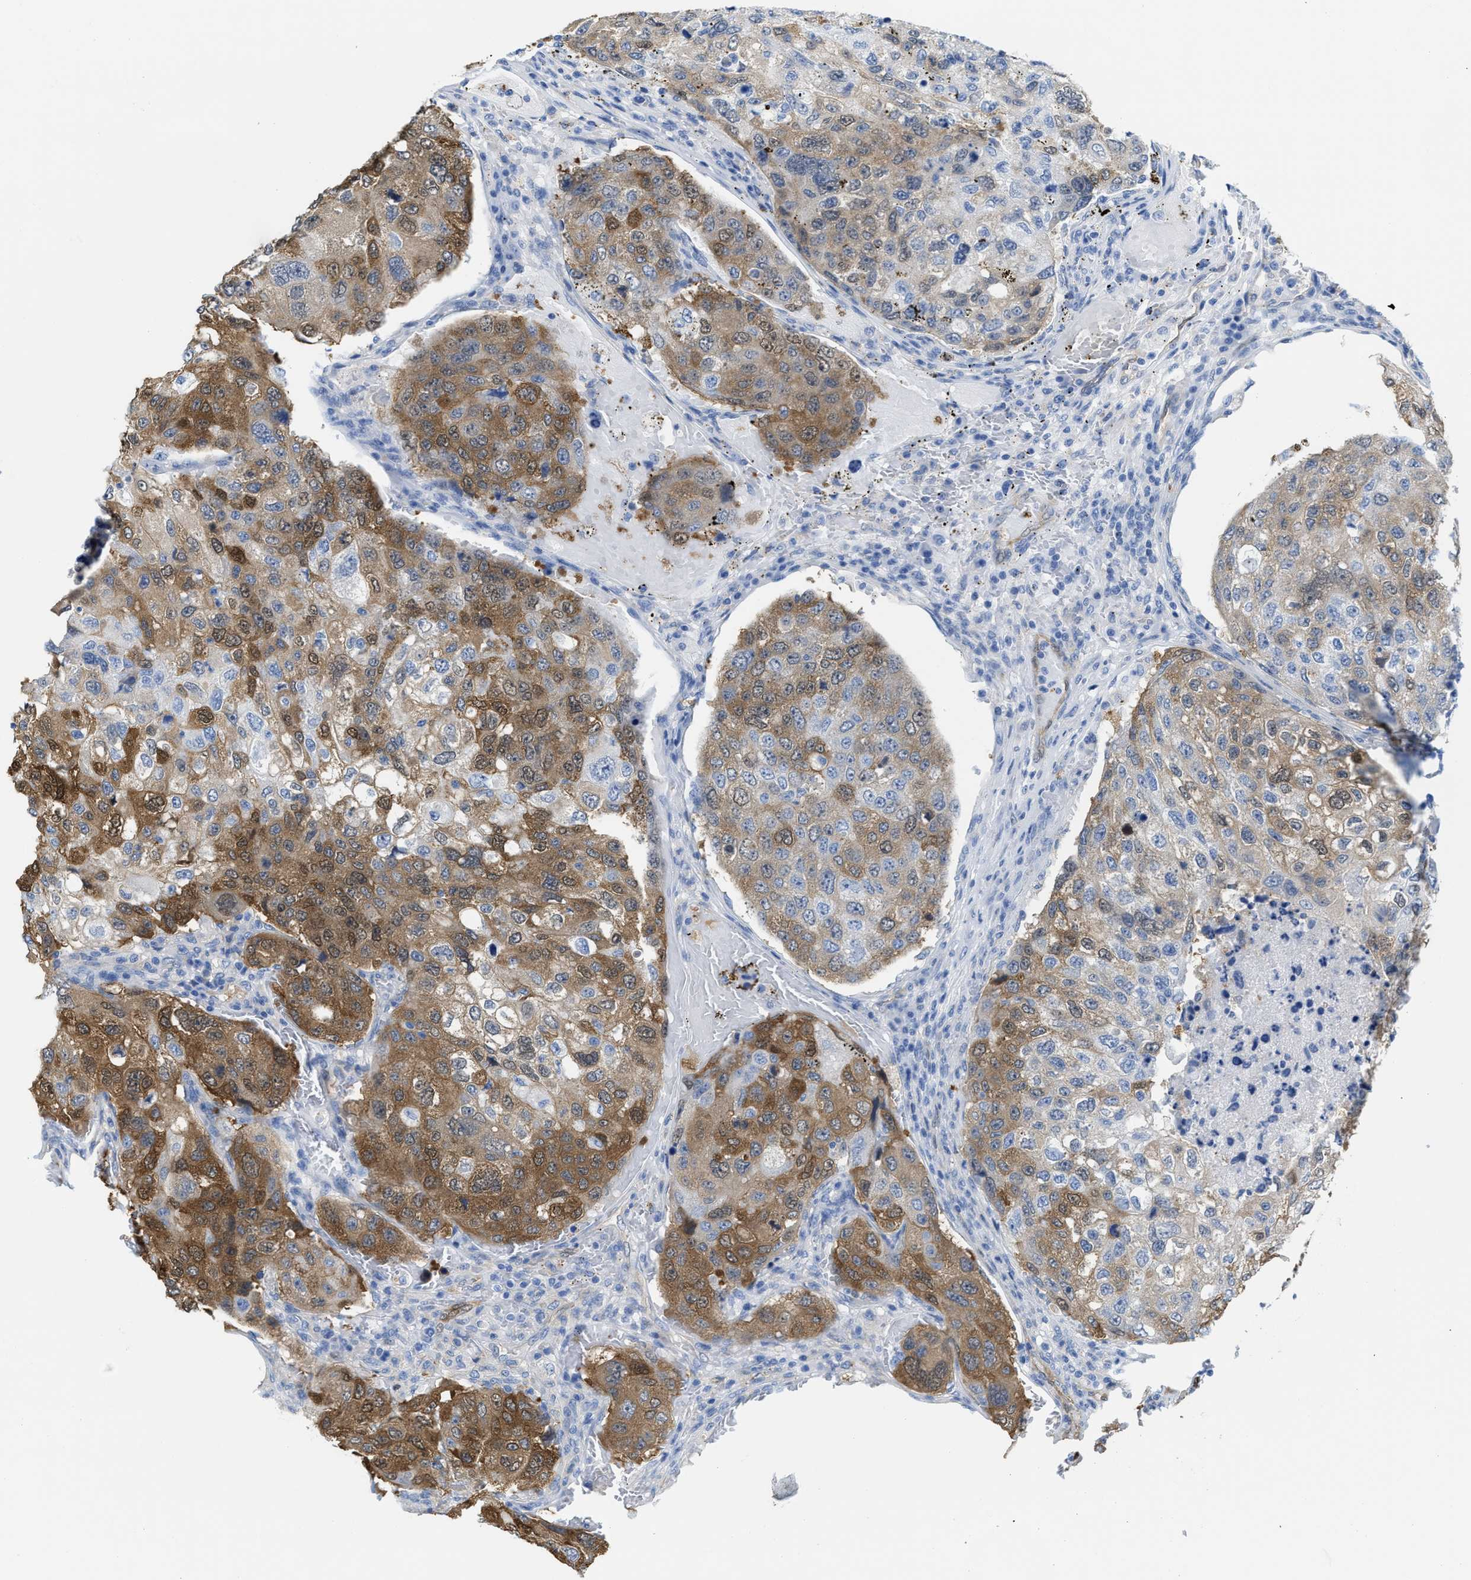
{"staining": {"intensity": "moderate", "quantity": ">75%", "location": "cytoplasmic/membranous,nuclear"}, "tissue": "urothelial cancer", "cell_type": "Tumor cells", "image_type": "cancer", "snomed": [{"axis": "morphology", "description": "Urothelial carcinoma, High grade"}, {"axis": "topography", "description": "Lymph node"}, {"axis": "topography", "description": "Urinary bladder"}], "caption": "IHC micrograph of neoplastic tissue: human urothelial cancer stained using IHC shows medium levels of moderate protein expression localized specifically in the cytoplasmic/membranous and nuclear of tumor cells, appearing as a cytoplasmic/membranous and nuclear brown color.", "gene": "ASS1", "patient": {"sex": "male", "age": 51}}